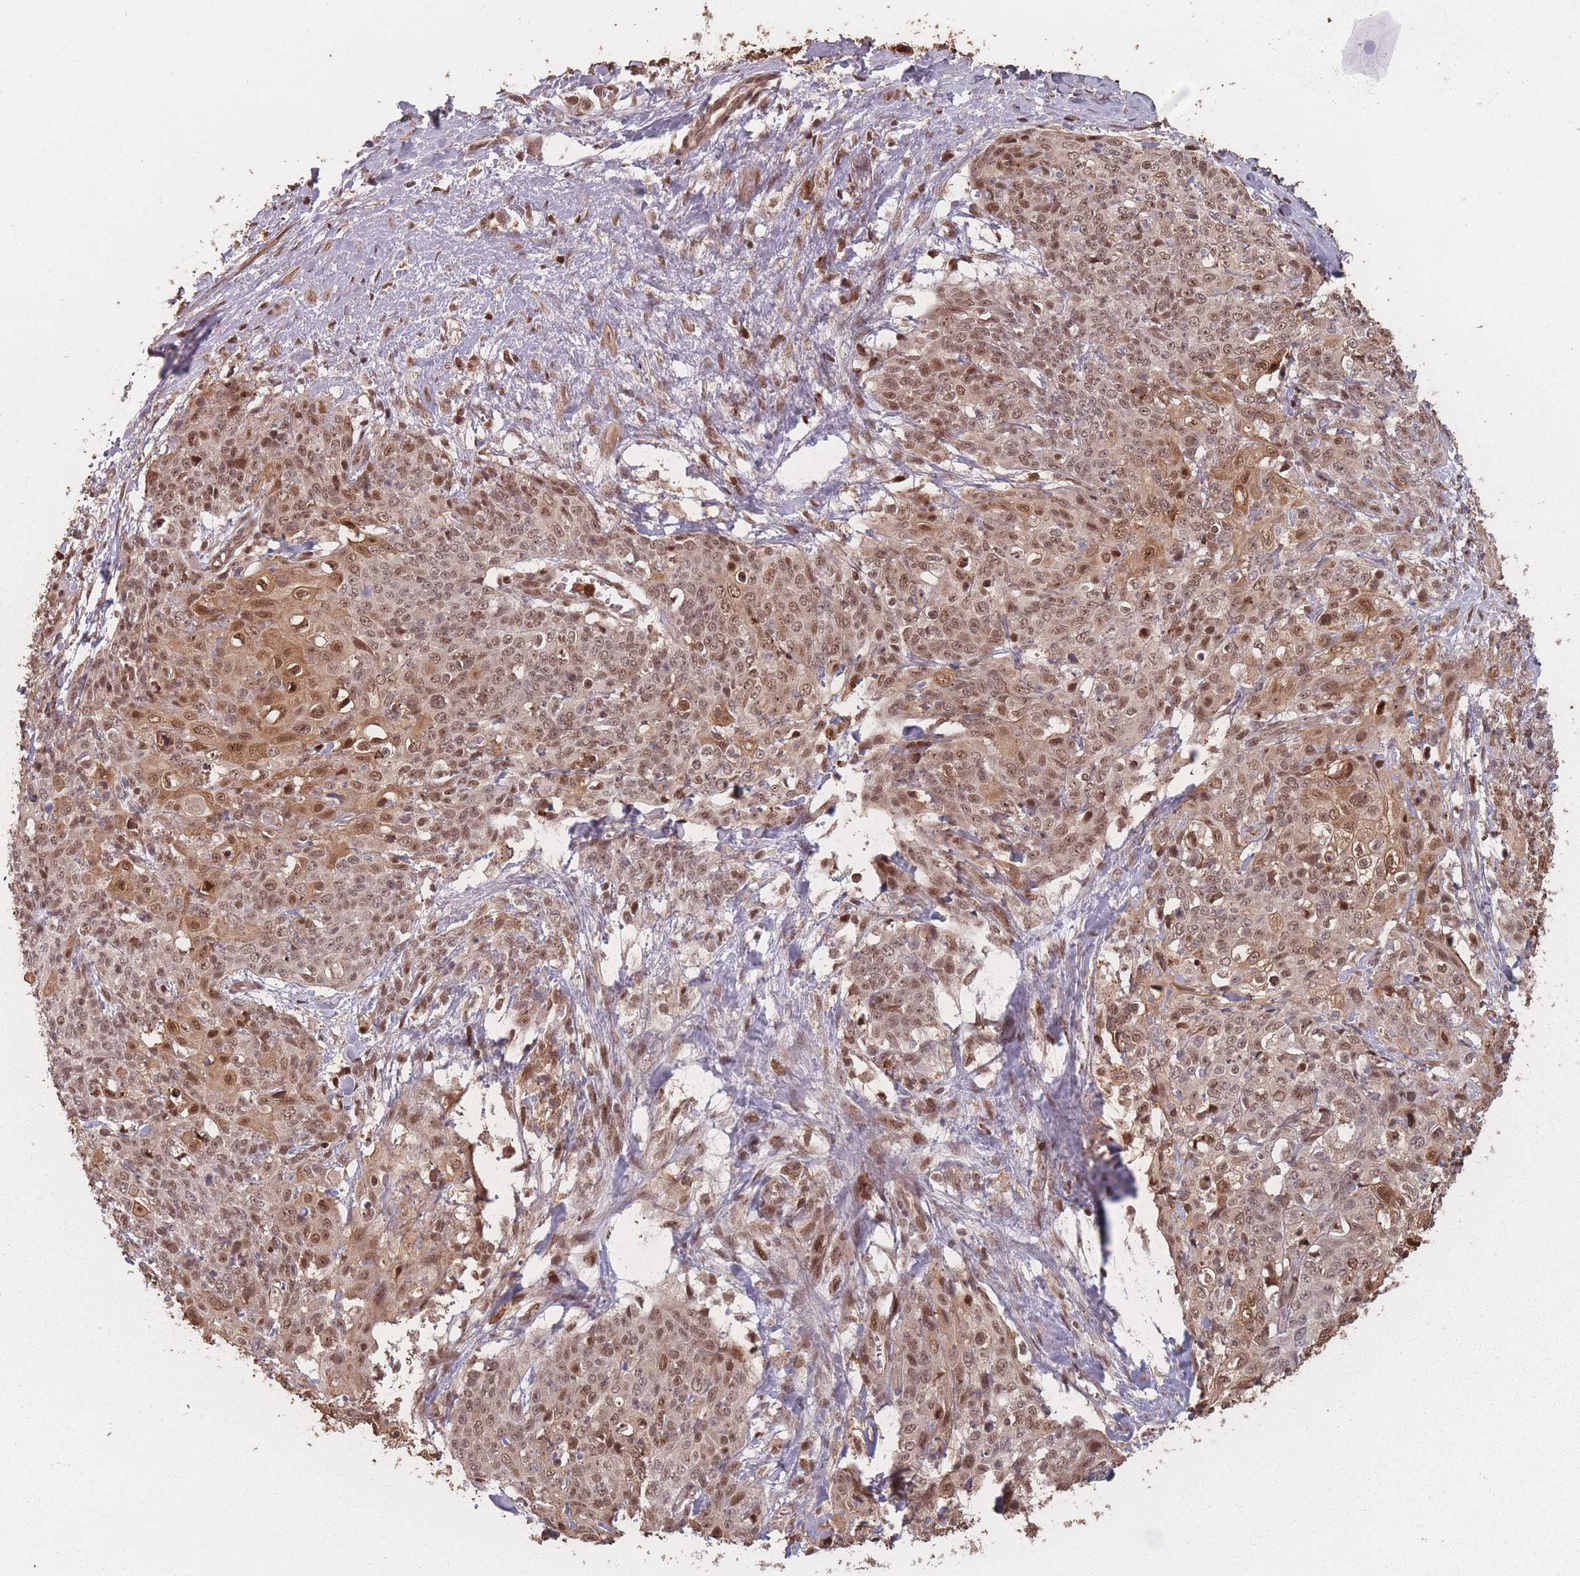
{"staining": {"intensity": "moderate", "quantity": ">75%", "location": "nuclear"}, "tissue": "skin cancer", "cell_type": "Tumor cells", "image_type": "cancer", "snomed": [{"axis": "morphology", "description": "Squamous cell carcinoma, NOS"}, {"axis": "topography", "description": "Skin"}, {"axis": "topography", "description": "Vulva"}], "caption": "Skin cancer (squamous cell carcinoma) stained with a protein marker displays moderate staining in tumor cells.", "gene": "WDR55", "patient": {"sex": "female", "age": 85}}